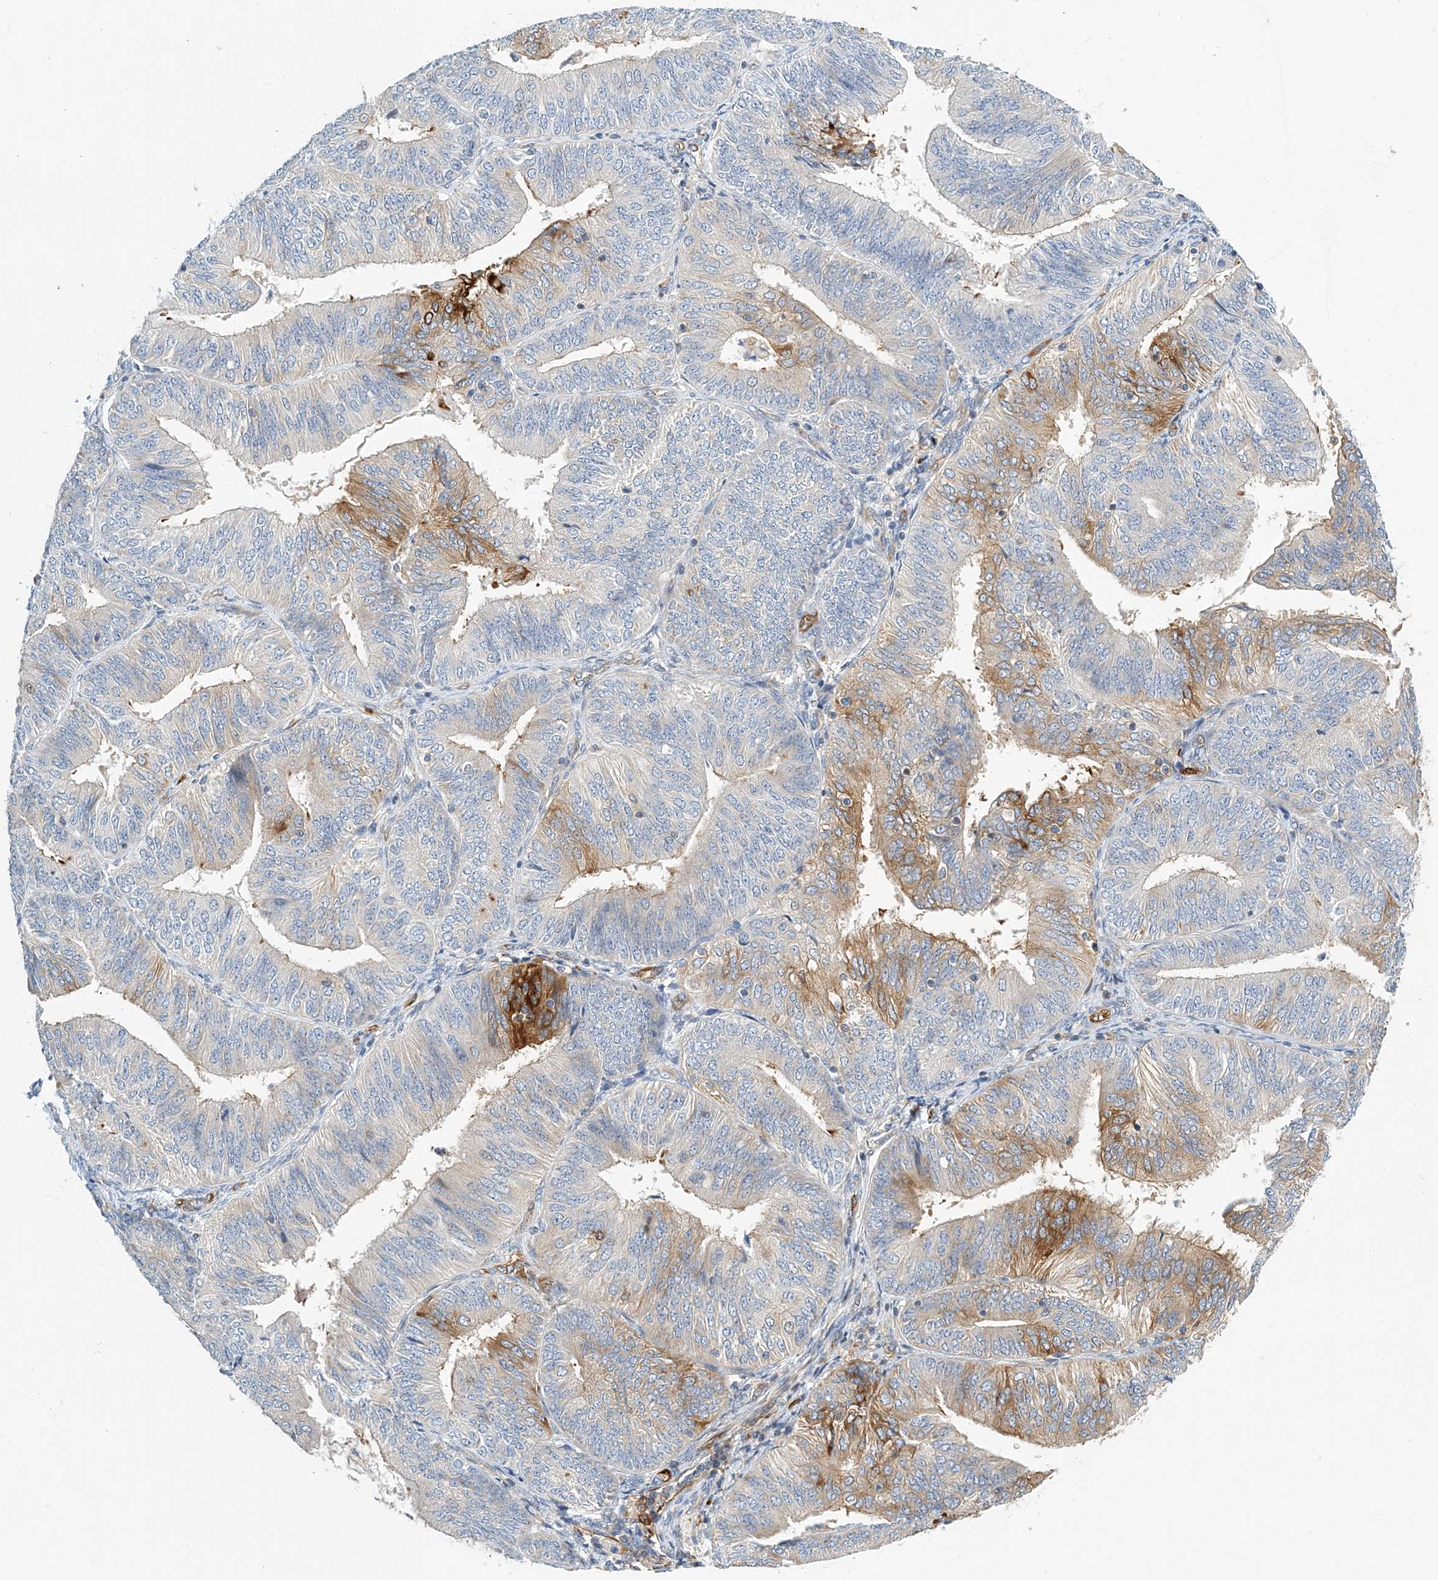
{"staining": {"intensity": "moderate", "quantity": "<25%", "location": "cytoplasmic/membranous"}, "tissue": "endometrial cancer", "cell_type": "Tumor cells", "image_type": "cancer", "snomed": [{"axis": "morphology", "description": "Adenocarcinoma, NOS"}, {"axis": "topography", "description": "Endometrium"}], "caption": "DAB immunohistochemical staining of human endometrial cancer displays moderate cytoplasmic/membranous protein staining in approximately <25% of tumor cells. The staining was performed using DAB to visualize the protein expression in brown, while the nuclei were stained in blue with hematoxylin (Magnification: 20x).", "gene": "PCDHA2", "patient": {"sex": "female", "age": 58}}